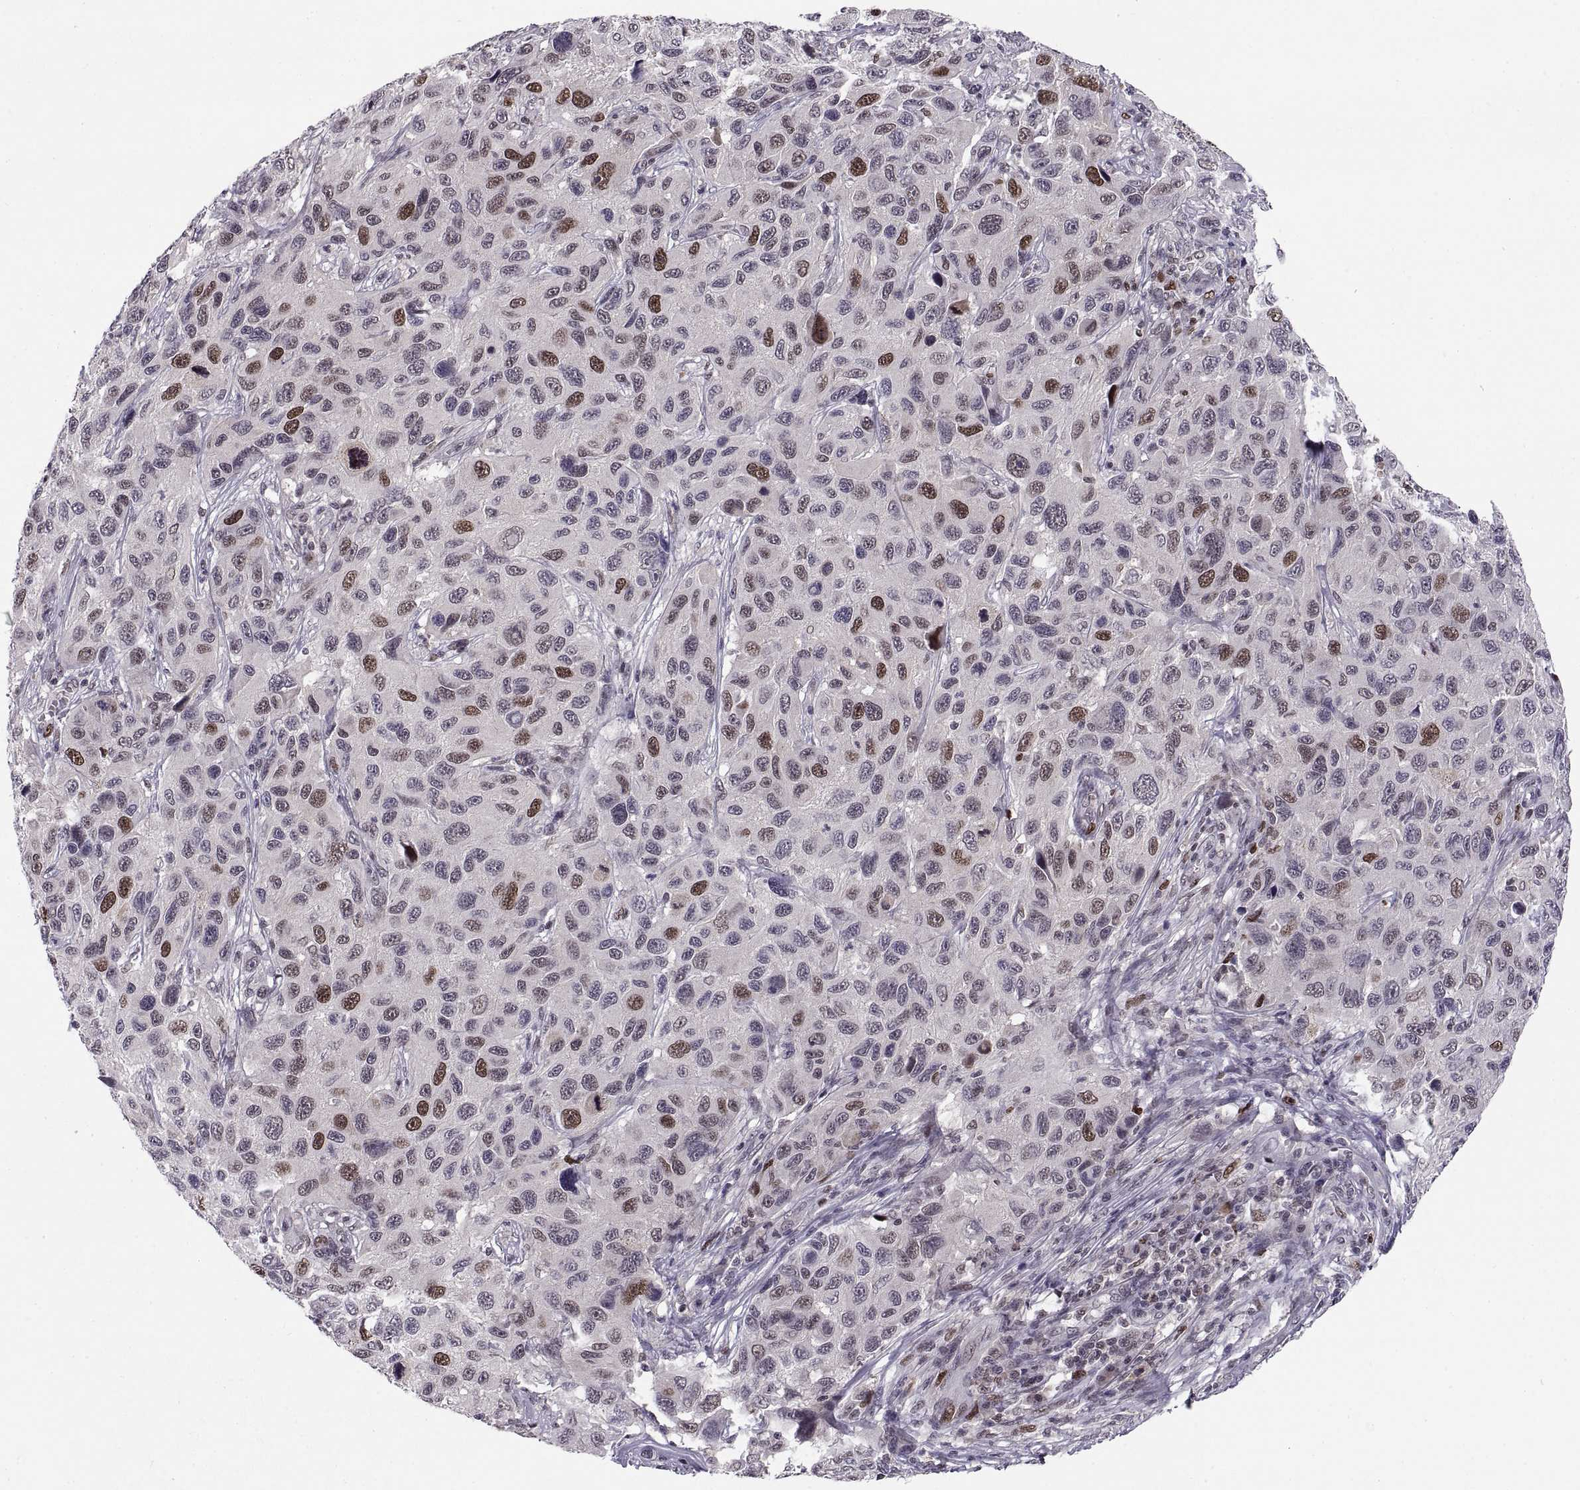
{"staining": {"intensity": "moderate", "quantity": "<25%", "location": "nuclear"}, "tissue": "melanoma", "cell_type": "Tumor cells", "image_type": "cancer", "snomed": [{"axis": "morphology", "description": "Malignant melanoma, NOS"}, {"axis": "topography", "description": "Skin"}], "caption": "IHC image of human melanoma stained for a protein (brown), which demonstrates low levels of moderate nuclear expression in about <25% of tumor cells.", "gene": "CHFR", "patient": {"sex": "male", "age": 53}}